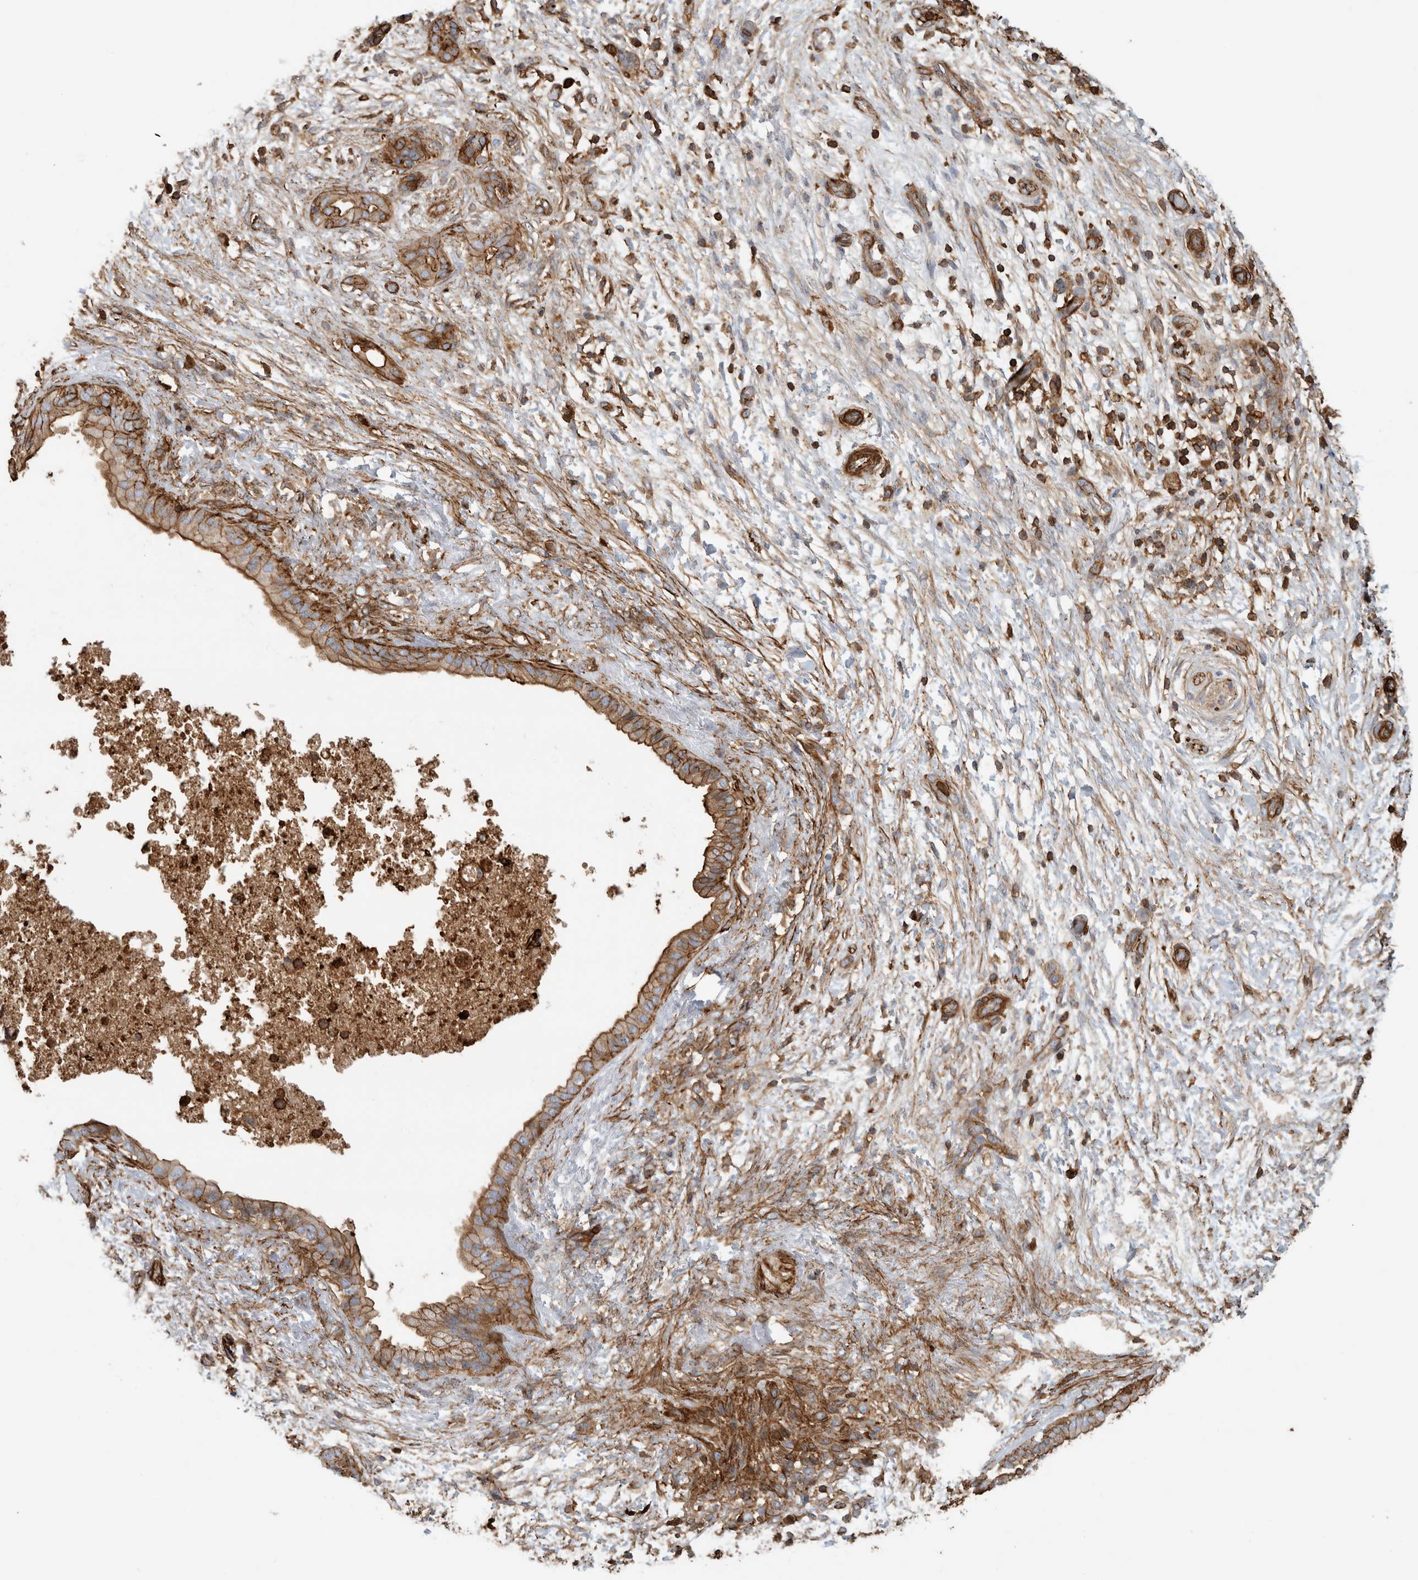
{"staining": {"intensity": "strong", "quantity": ">75%", "location": "cytoplasmic/membranous"}, "tissue": "pancreatic cancer", "cell_type": "Tumor cells", "image_type": "cancer", "snomed": [{"axis": "morphology", "description": "Adenocarcinoma, NOS"}, {"axis": "topography", "description": "Pancreas"}], "caption": "This histopathology image demonstrates immunohistochemistry staining of human adenocarcinoma (pancreatic), with high strong cytoplasmic/membranous expression in about >75% of tumor cells.", "gene": "GPER1", "patient": {"sex": "female", "age": 78}}